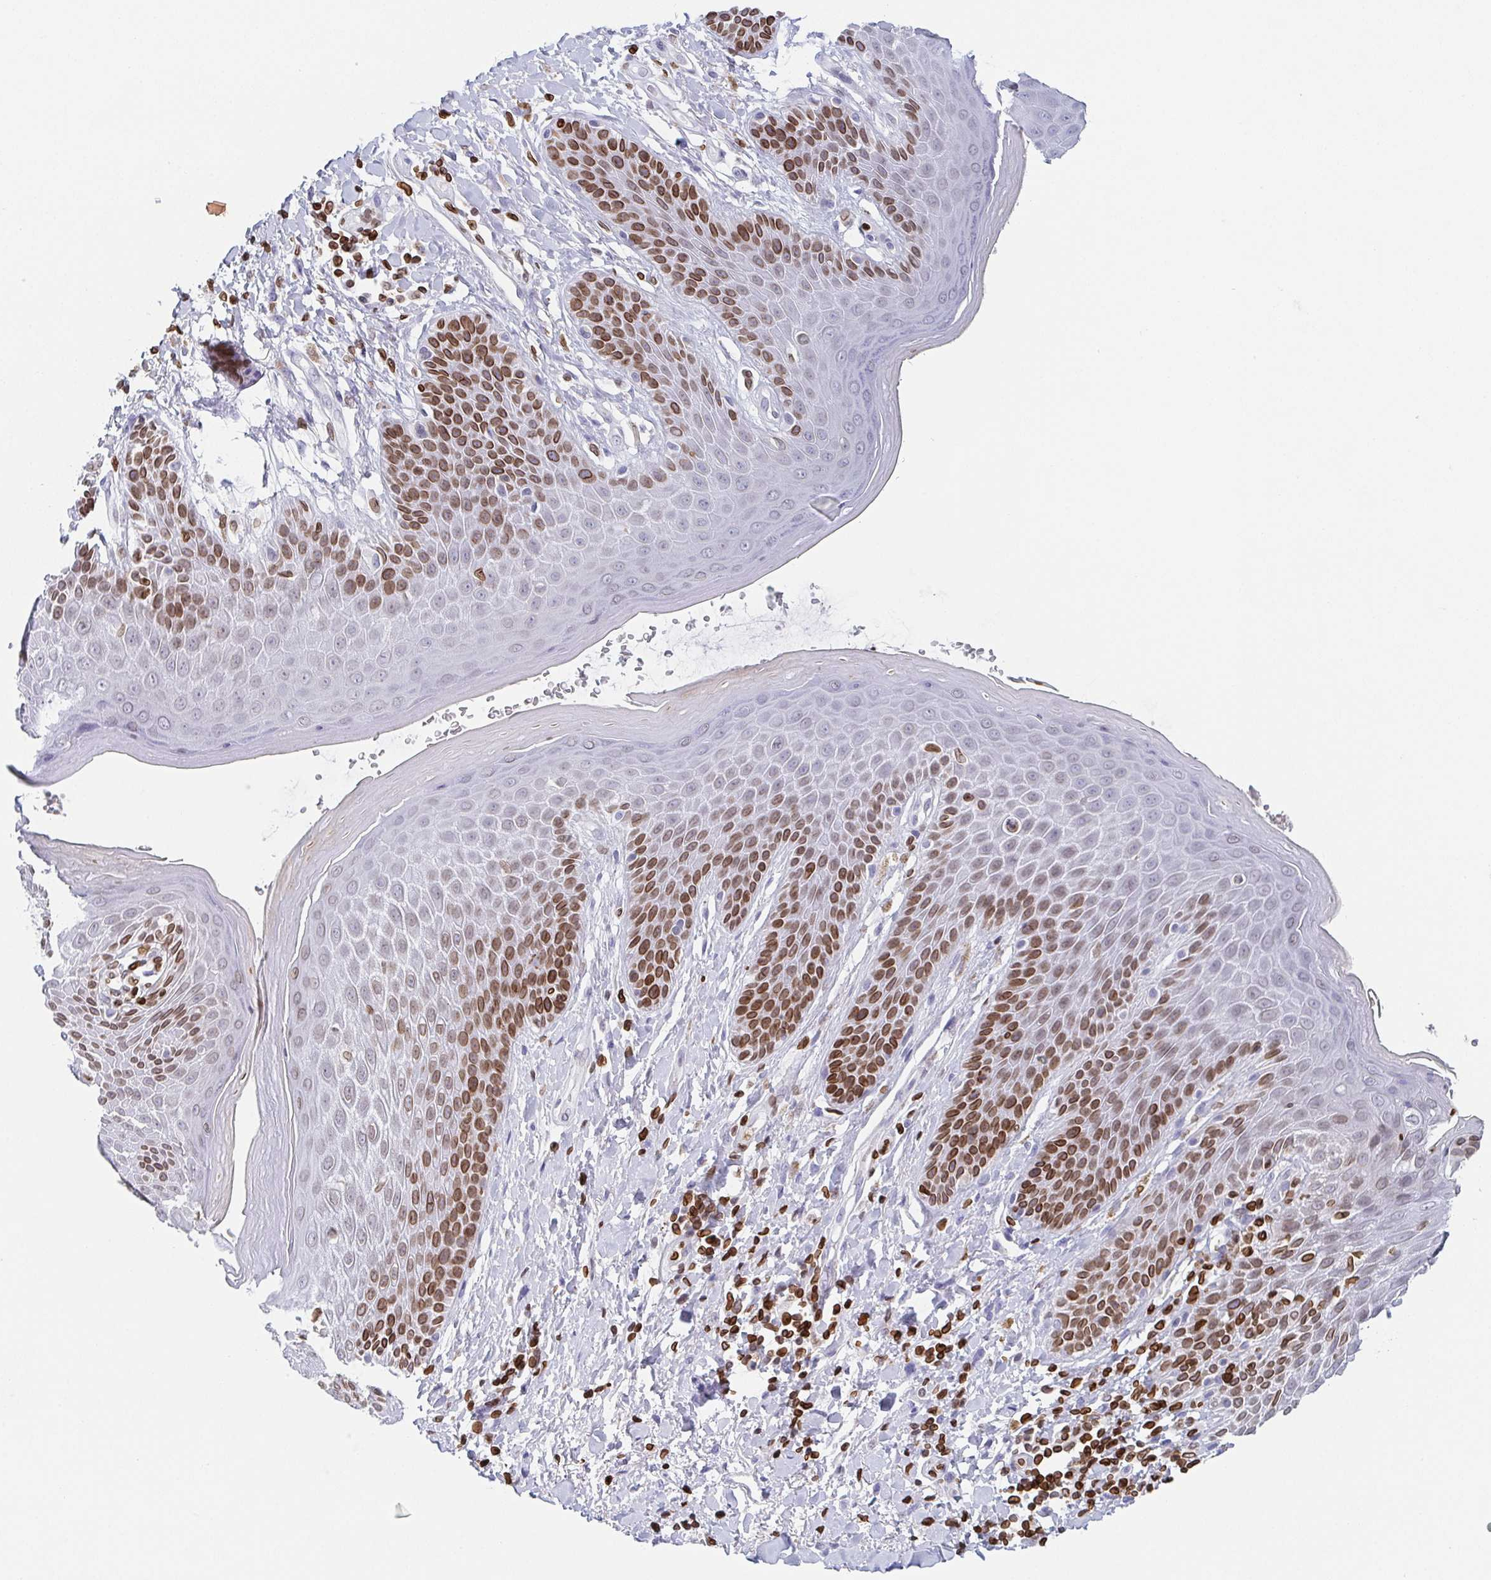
{"staining": {"intensity": "strong", "quantity": "25%-75%", "location": "cytoplasmic/membranous,nuclear"}, "tissue": "skin", "cell_type": "Epidermal cells", "image_type": "normal", "snomed": [{"axis": "morphology", "description": "Normal tissue, NOS"}, {"axis": "topography", "description": "Anal"}, {"axis": "topography", "description": "Peripheral nerve tissue"}], "caption": "An immunohistochemistry photomicrograph of benign tissue is shown. Protein staining in brown labels strong cytoplasmic/membranous,nuclear positivity in skin within epidermal cells.", "gene": "BTBD7", "patient": {"sex": "male", "age": 51}}